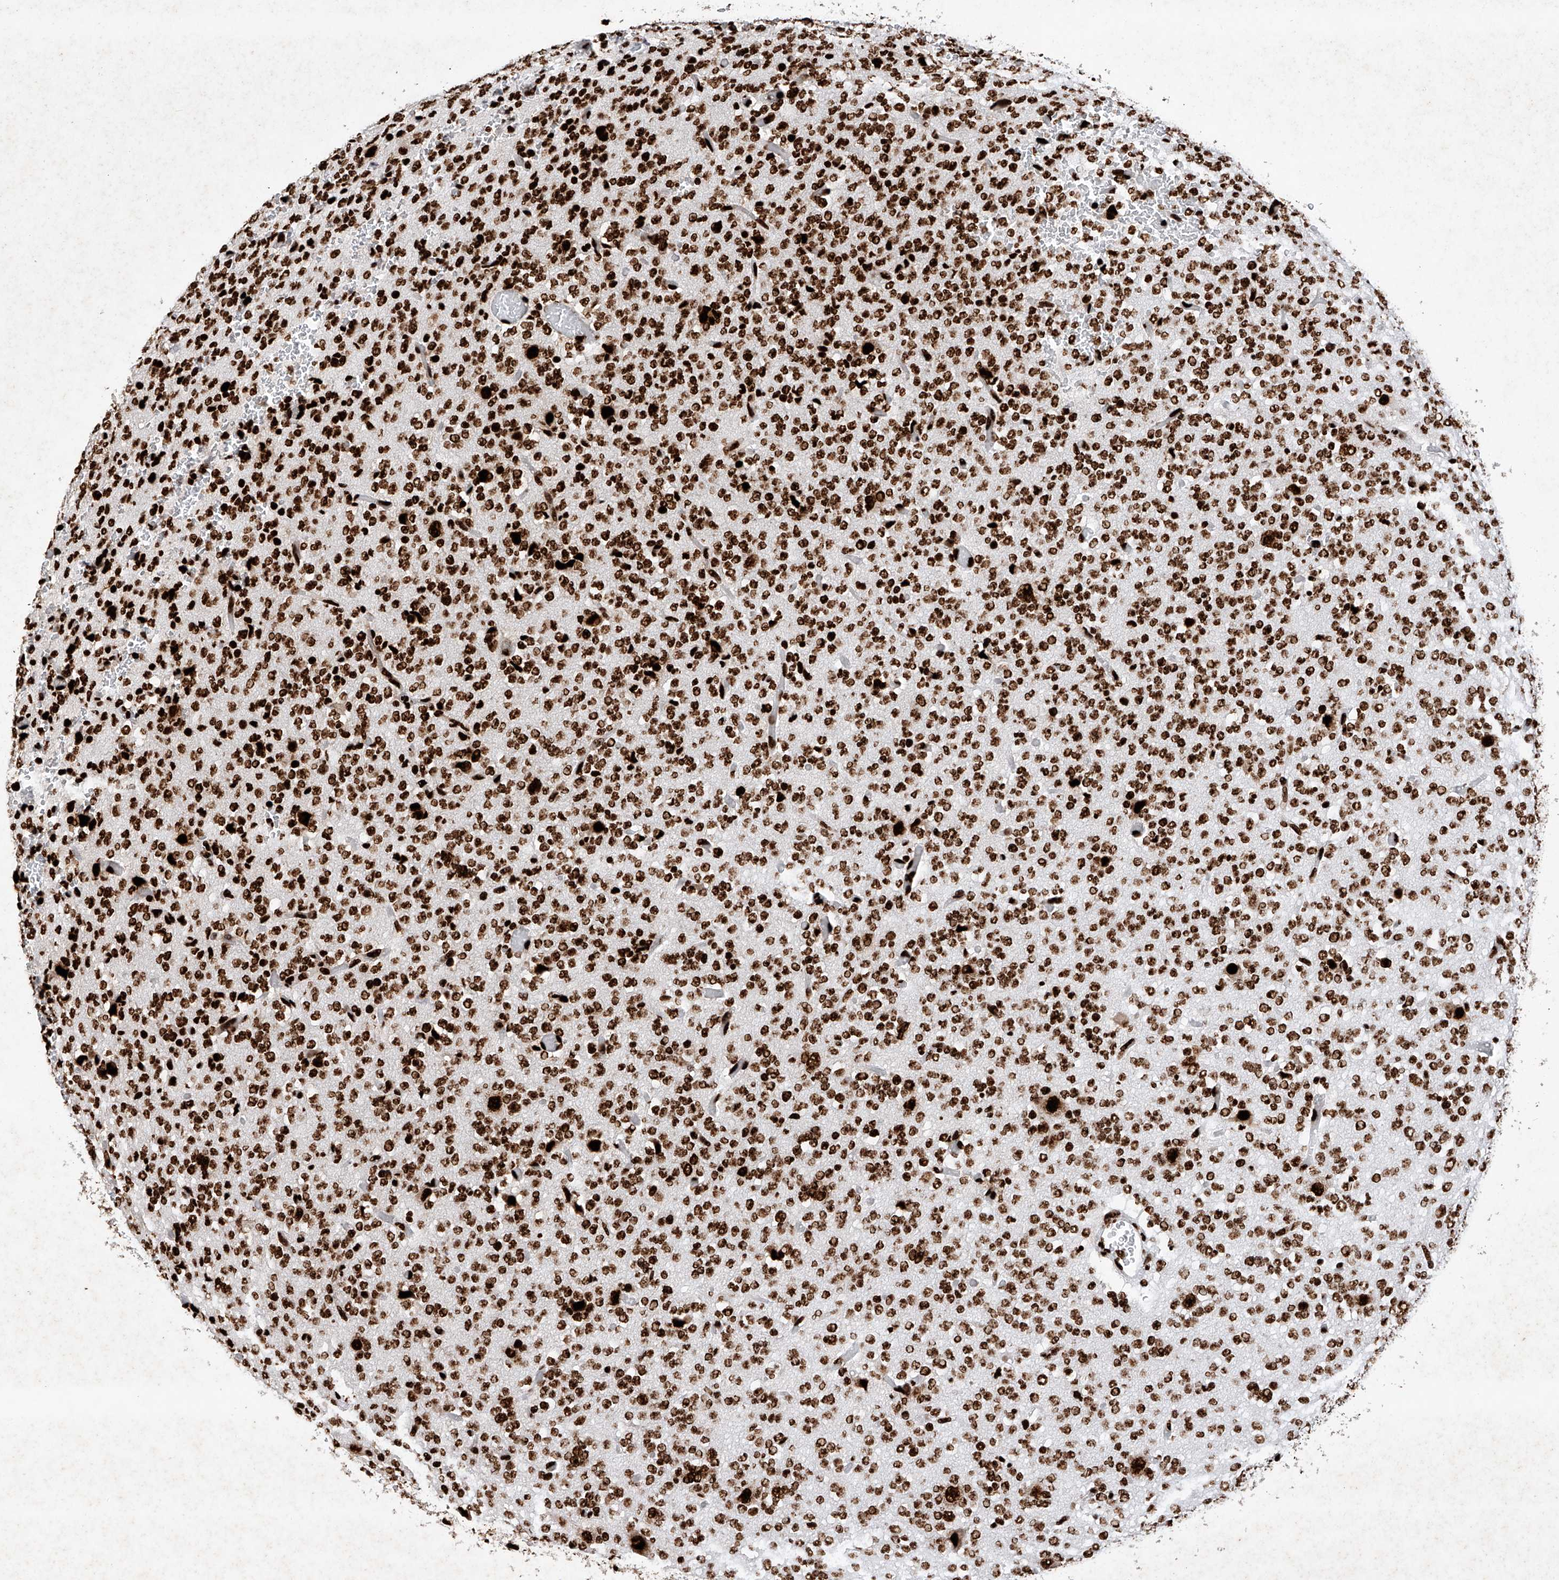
{"staining": {"intensity": "strong", "quantity": ">75%", "location": "nuclear"}, "tissue": "glioma", "cell_type": "Tumor cells", "image_type": "cancer", "snomed": [{"axis": "morphology", "description": "Glioma, malignant, Low grade"}, {"axis": "topography", "description": "Brain"}], "caption": "Malignant low-grade glioma tissue exhibits strong nuclear staining in about >75% of tumor cells, visualized by immunohistochemistry.", "gene": "SRSF6", "patient": {"sex": "male", "age": 38}}